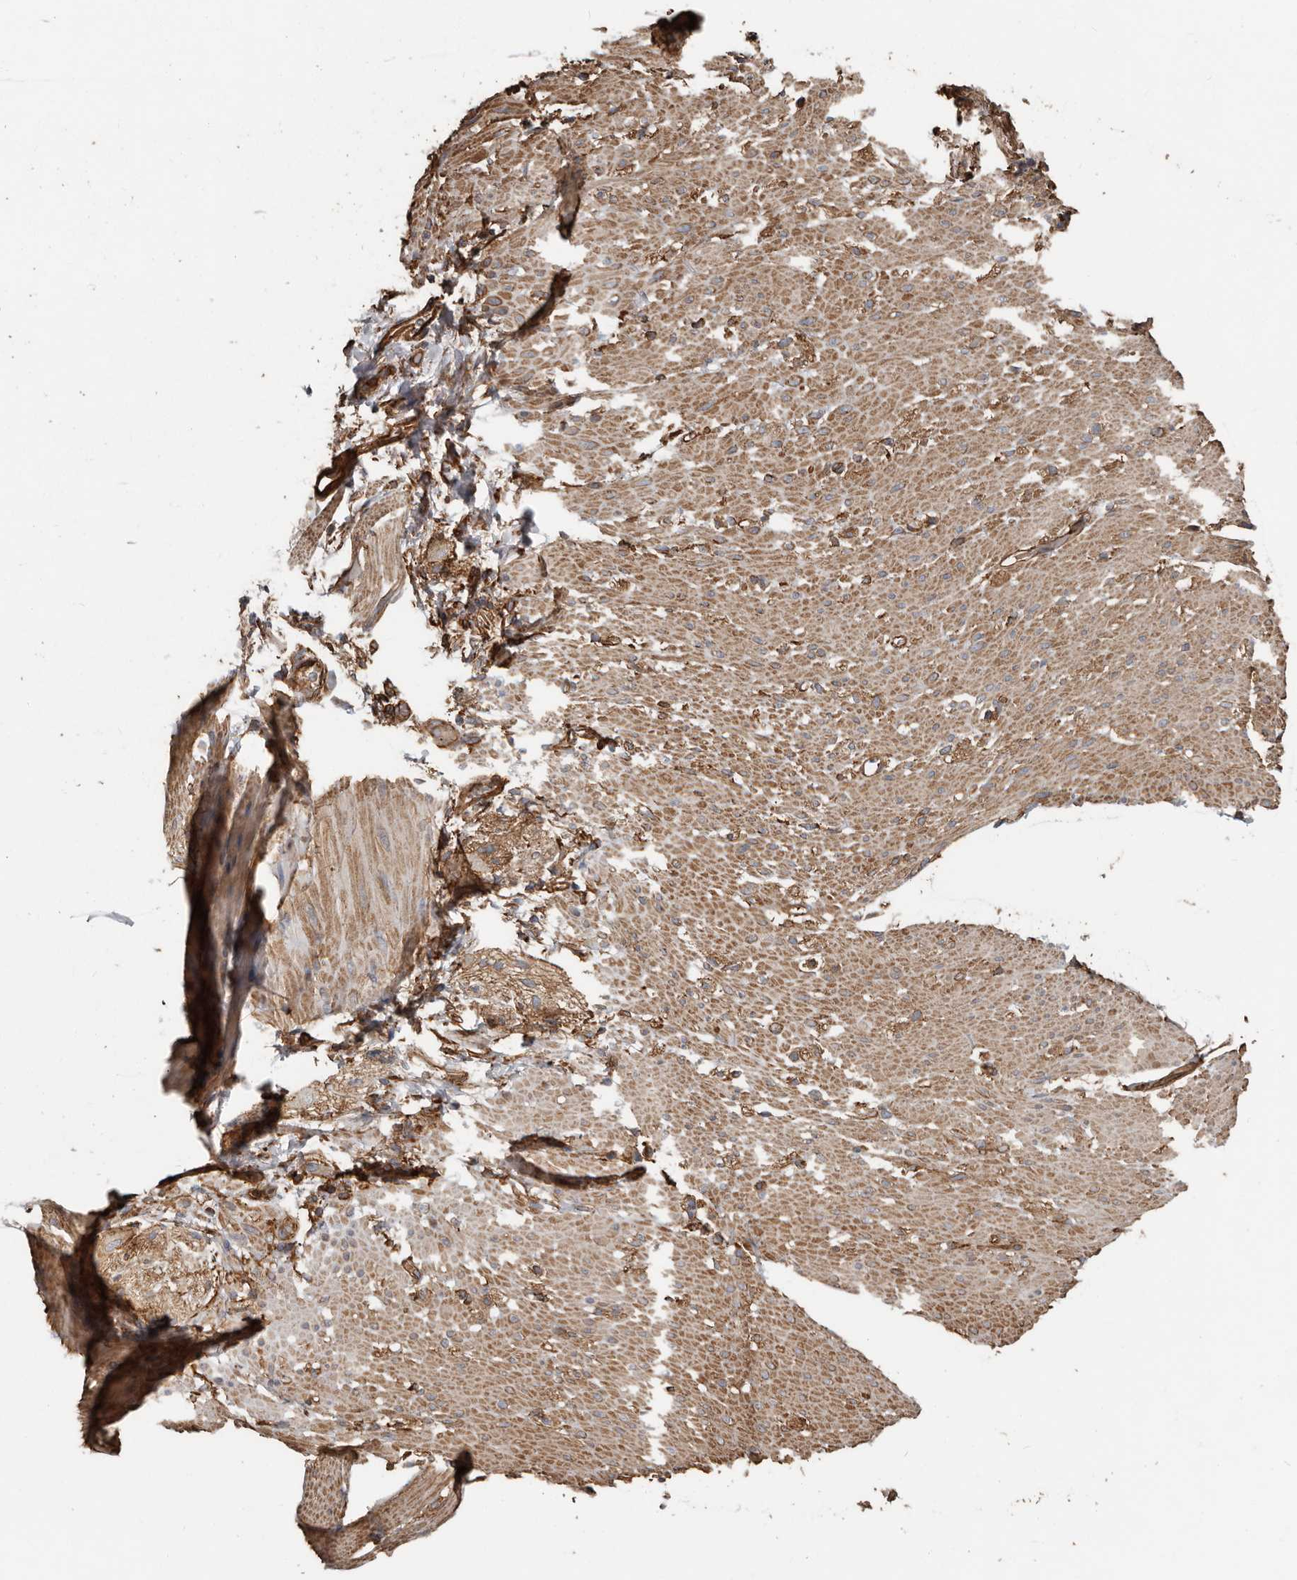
{"staining": {"intensity": "moderate", "quantity": ">75%", "location": "cytoplasmic/membranous"}, "tissue": "smooth muscle", "cell_type": "Smooth muscle cells", "image_type": "normal", "snomed": [{"axis": "morphology", "description": "Normal tissue, NOS"}, {"axis": "topography", "description": "Smooth muscle"}, {"axis": "topography", "description": "Small intestine"}], "caption": "Approximately >75% of smooth muscle cells in normal human smooth muscle display moderate cytoplasmic/membranous protein expression as visualized by brown immunohistochemical staining.", "gene": "DENND6B", "patient": {"sex": "female", "age": 84}}